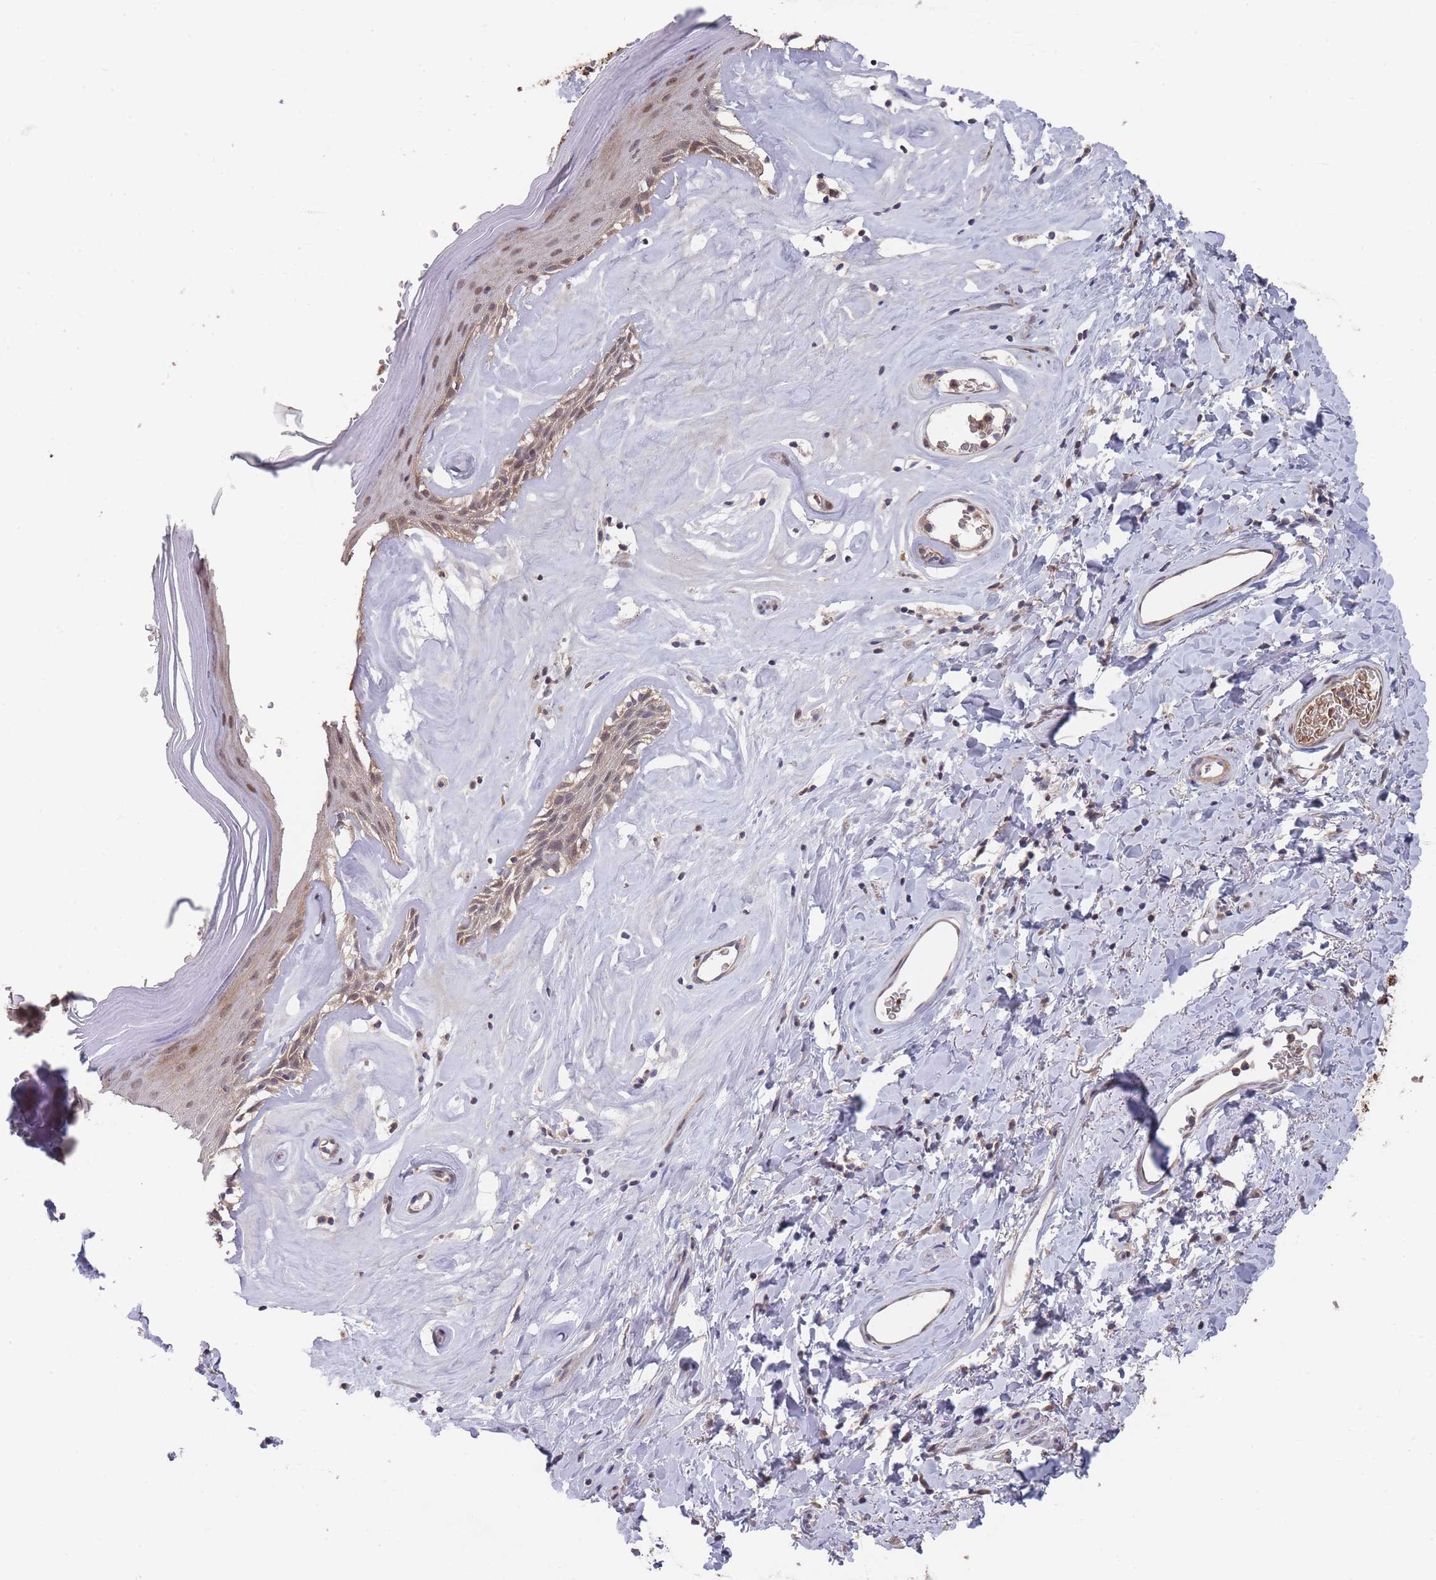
{"staining": {"intensity": "strong", "quantity": "25%-75%", "location": "nuclear"}, "tissue": "skin", "cell_type": "Epidermal cells", "image_type": "normal", "snomed": [{"axis": "morphology", "description": "Normal tissue, NOS"}, {"axis": "morphology", "description": "Inflammation, NOS"}, {"axis": "topography", "description": "Vulva"}], "caption": "Benign skin was stained to show a protein in brown. There is high levels of strong nuclear positivity in approximately 25%-75% of epidermal cells.", "gene": "SF3B1", "patient": {"sex": "female", "age": 86}}